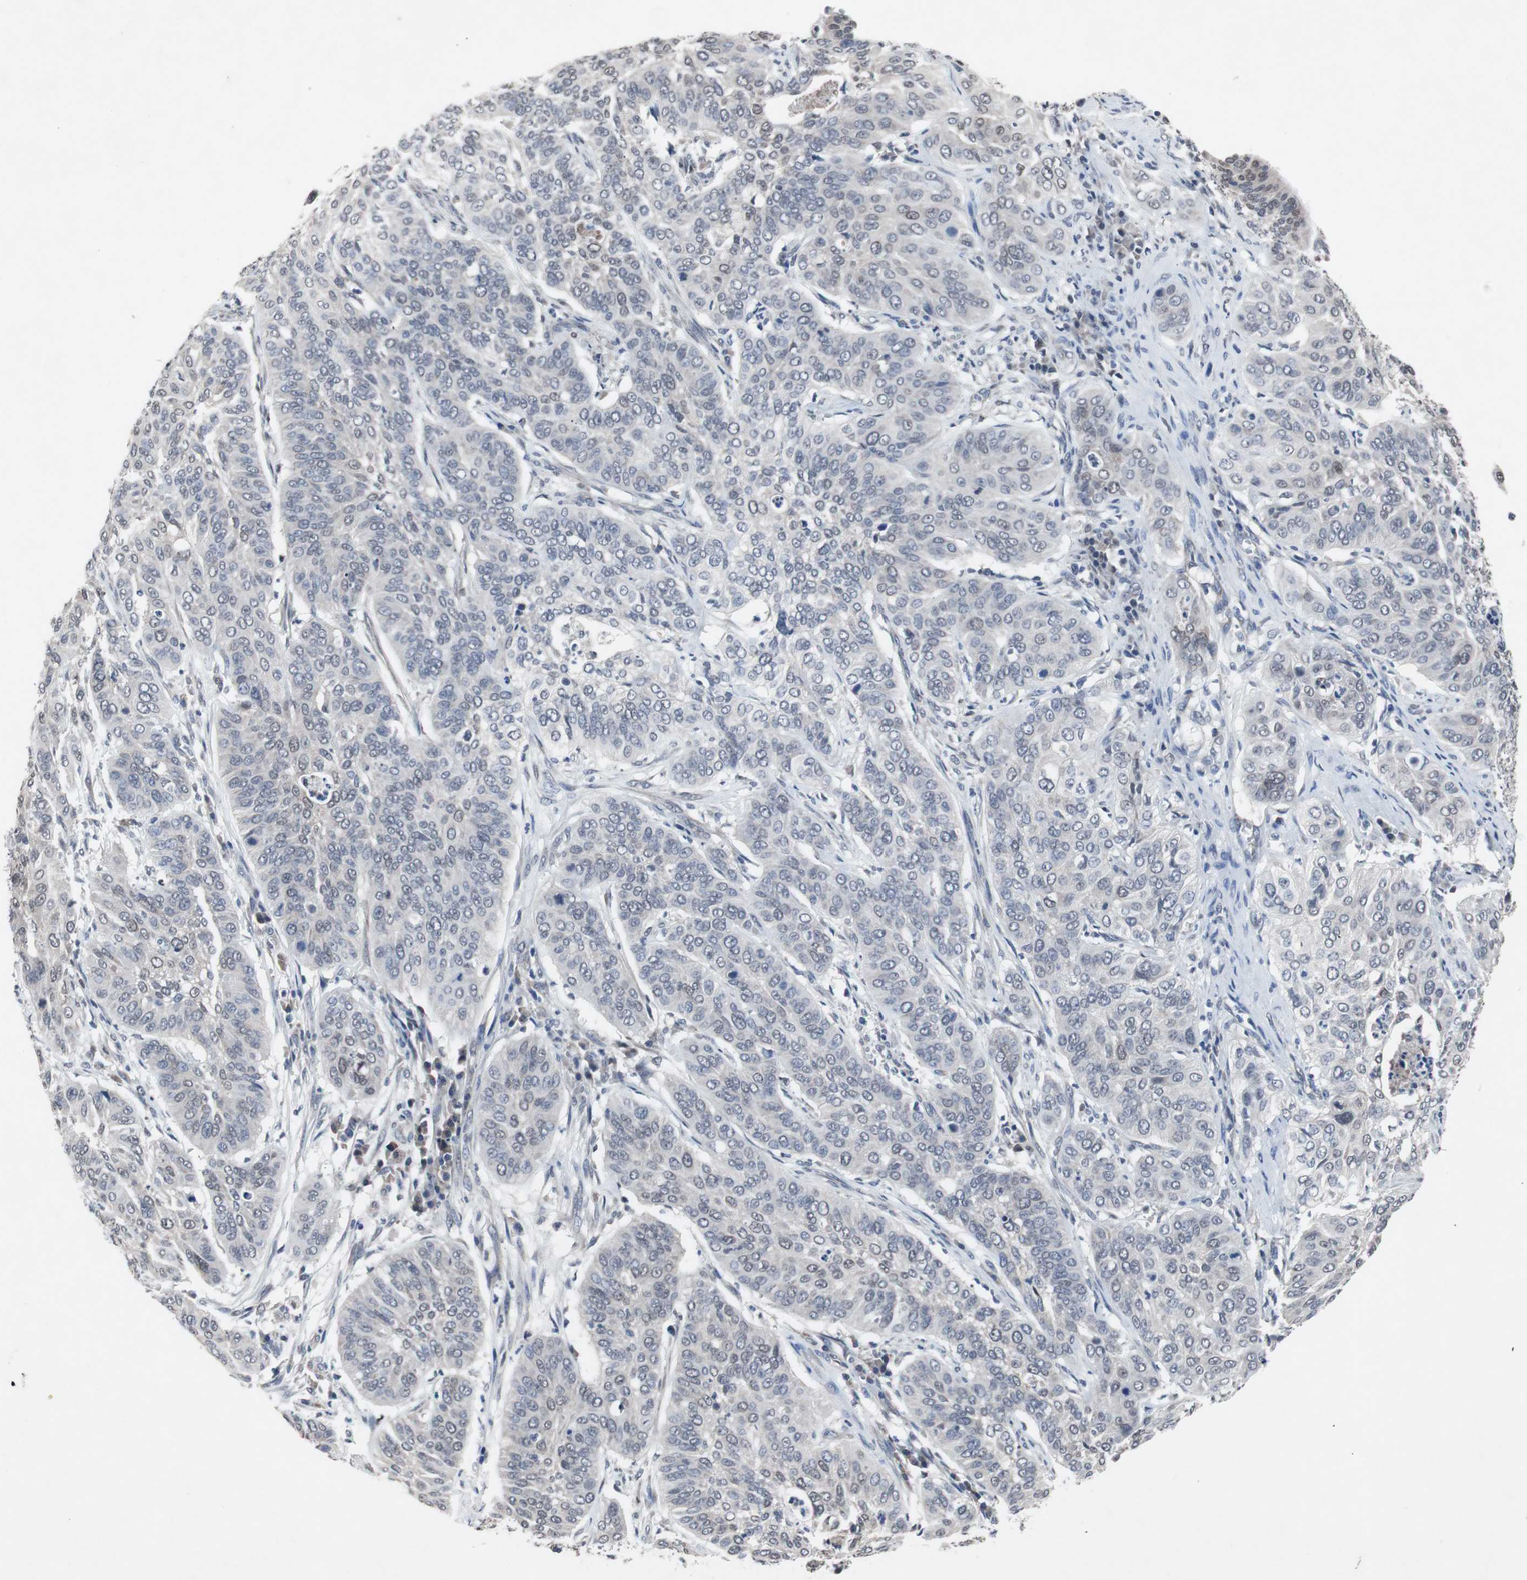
{"staining": {"intensity": "negative", "quantity": "none", "location": "none"}, "tissue": "cervical cancer", "cell_type": "Tumor cells", "image_type": "cancer", "snomed": [{"axis": "morphology", "description": "Squamous cell carcinoma, NOS"}, {"axis": "topography", "description": "Cervix"}], "caption": "IHC of human cervical squamous cell carcinoma demonstrates no positivity in tumor cells. Brightfield microscopy of IHC stained with DAB (3,3'-diaminobenzidine) (brown) and hematoxylin (blue), captured at high magnification.", "gene": "RBM47", "patient": {"sex": "female", "age": 39}}